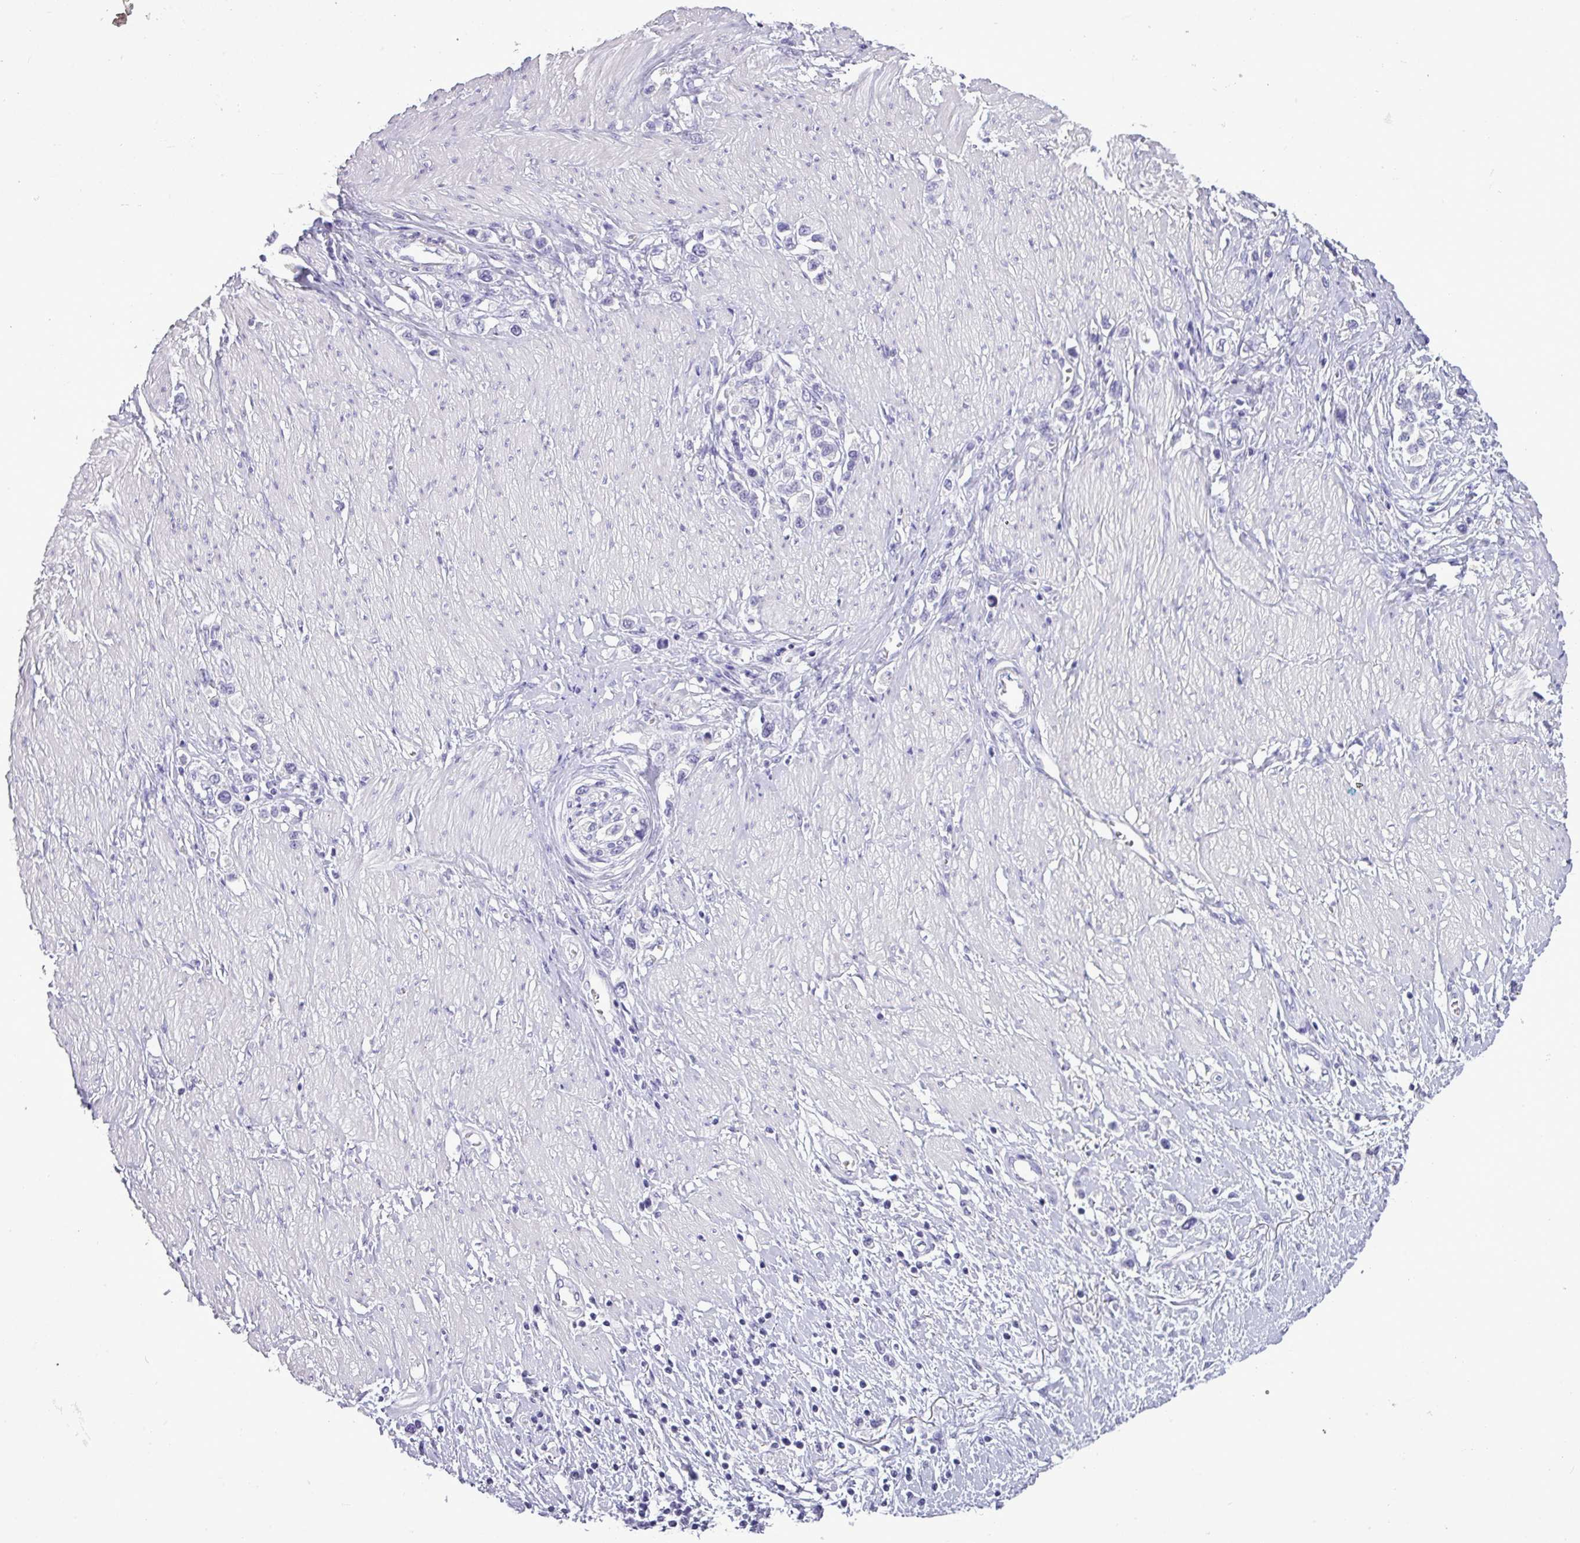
{"staining": {"intensity": "negative", "quantity": "none", "location": "none"}, "tissue": "stomach cancer", "cell_type": "Tumor cells", "image_type": "cancer", "snomed": [{"axis": "morphology", "description": "Normal tissue, NOS"}, {"axis": "morphology", "description": "Adenocarcinoma, NOS"}, {"axis": "topography", "description": "Stomach, upper"}, {"axis": "topography", "description": "Stomach"}], "caption": "Tumor cells are negative for protein expression in human stomach cancer (adenocarcinoma).", "gene": "TMEM91", "patient": {"sex": "female", "age": 65}}